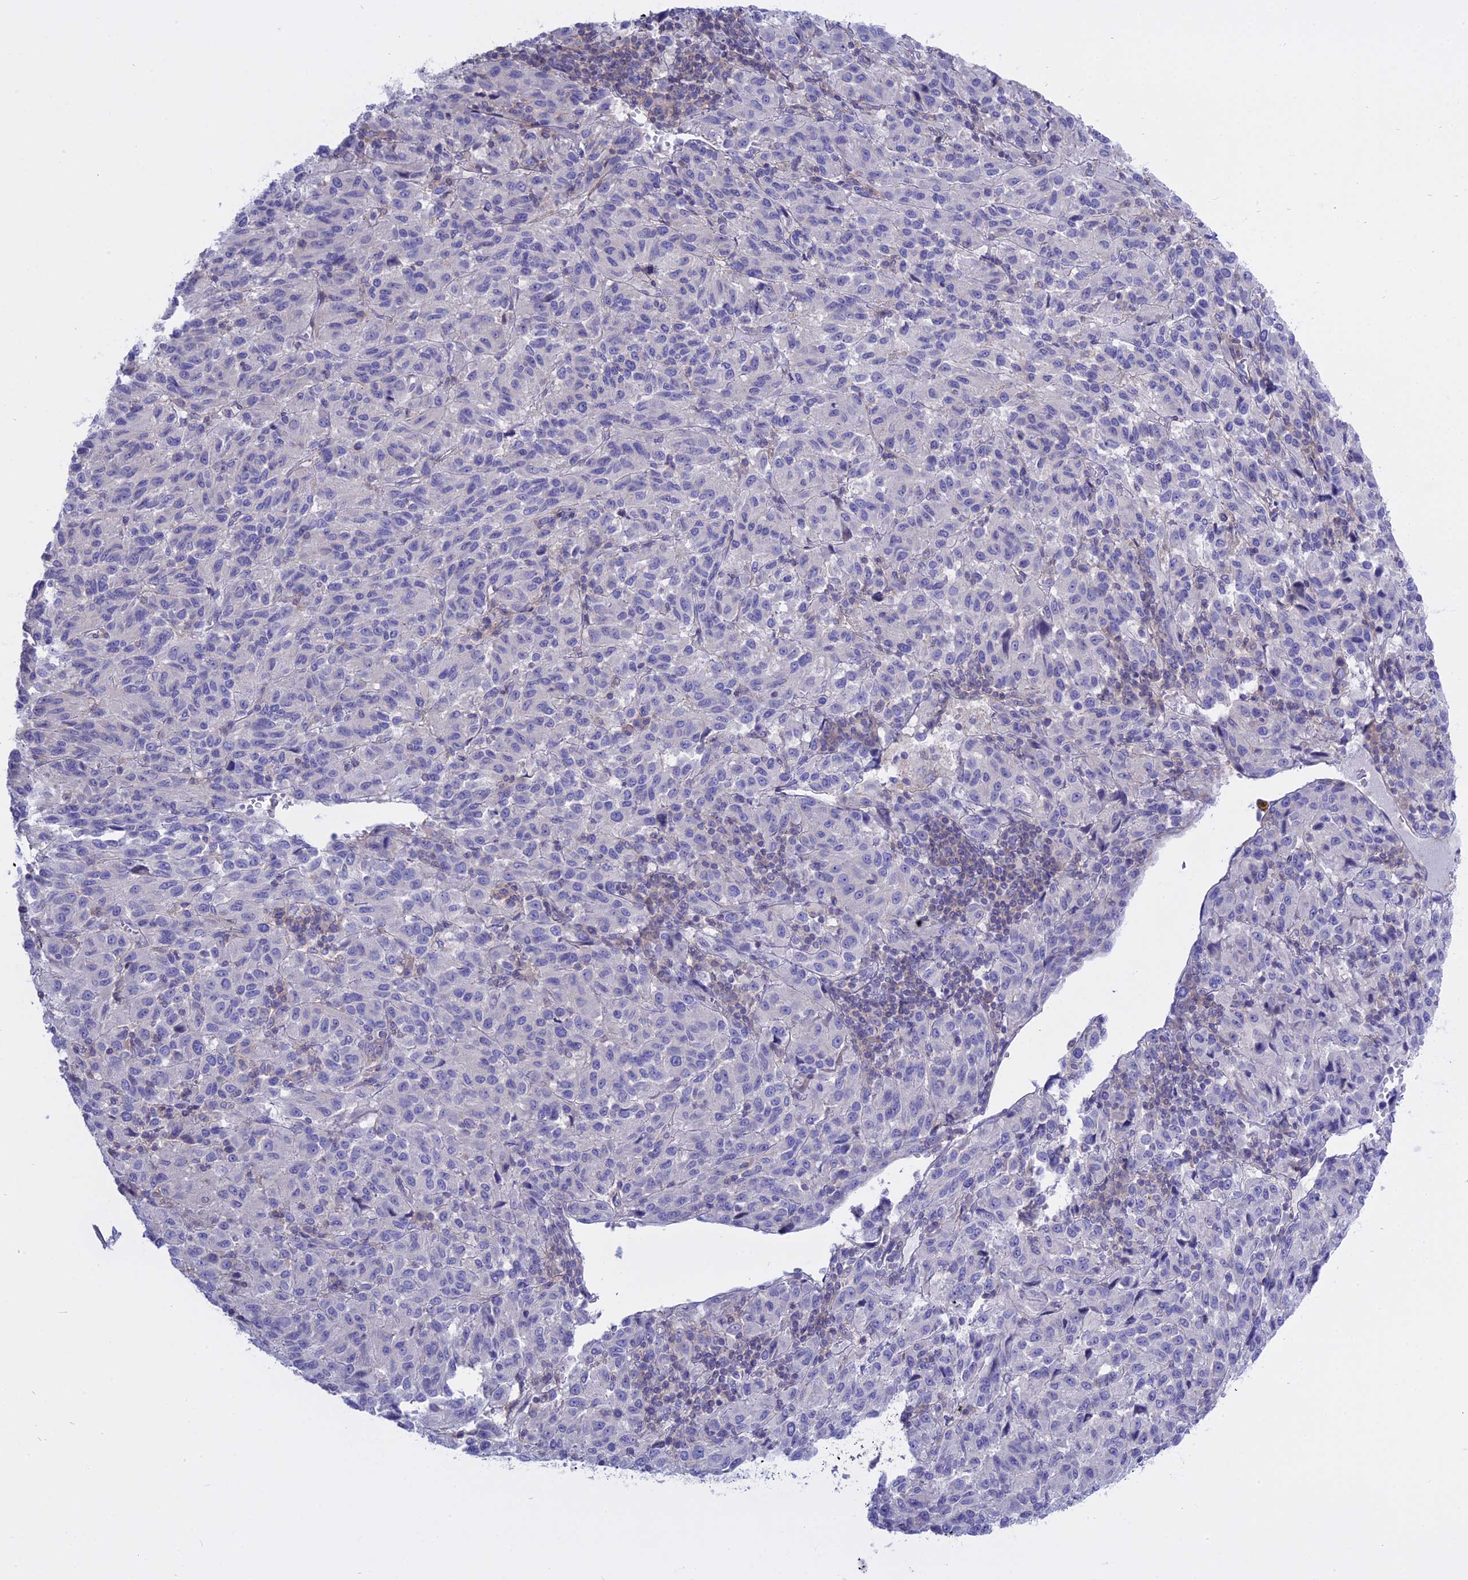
{"staining": {"intensity": "negative", "quantity": "none", "location": "none"}, "tissue": "melanoma", "cell_type": "Tumor cells", "image_type": "cancer", "snomed": [{"axis": "morphology", "description": "Malignant melanoma, Metastatic site"}, {"axis": "topography", "description": "Lung"}], "caption": "High magnification brightfield microscopy of melanoma stained with DAB (brown) and counterstained with hematoxylin (blue): tumor cells show no significant expression. (DAB (3,3'-diaminobenzidine) immunohistochemistry visualized using brightfield microscopy, high magnification).", "gene": "AHCYL1", "patient": {"sex": "male", "age": 64}}